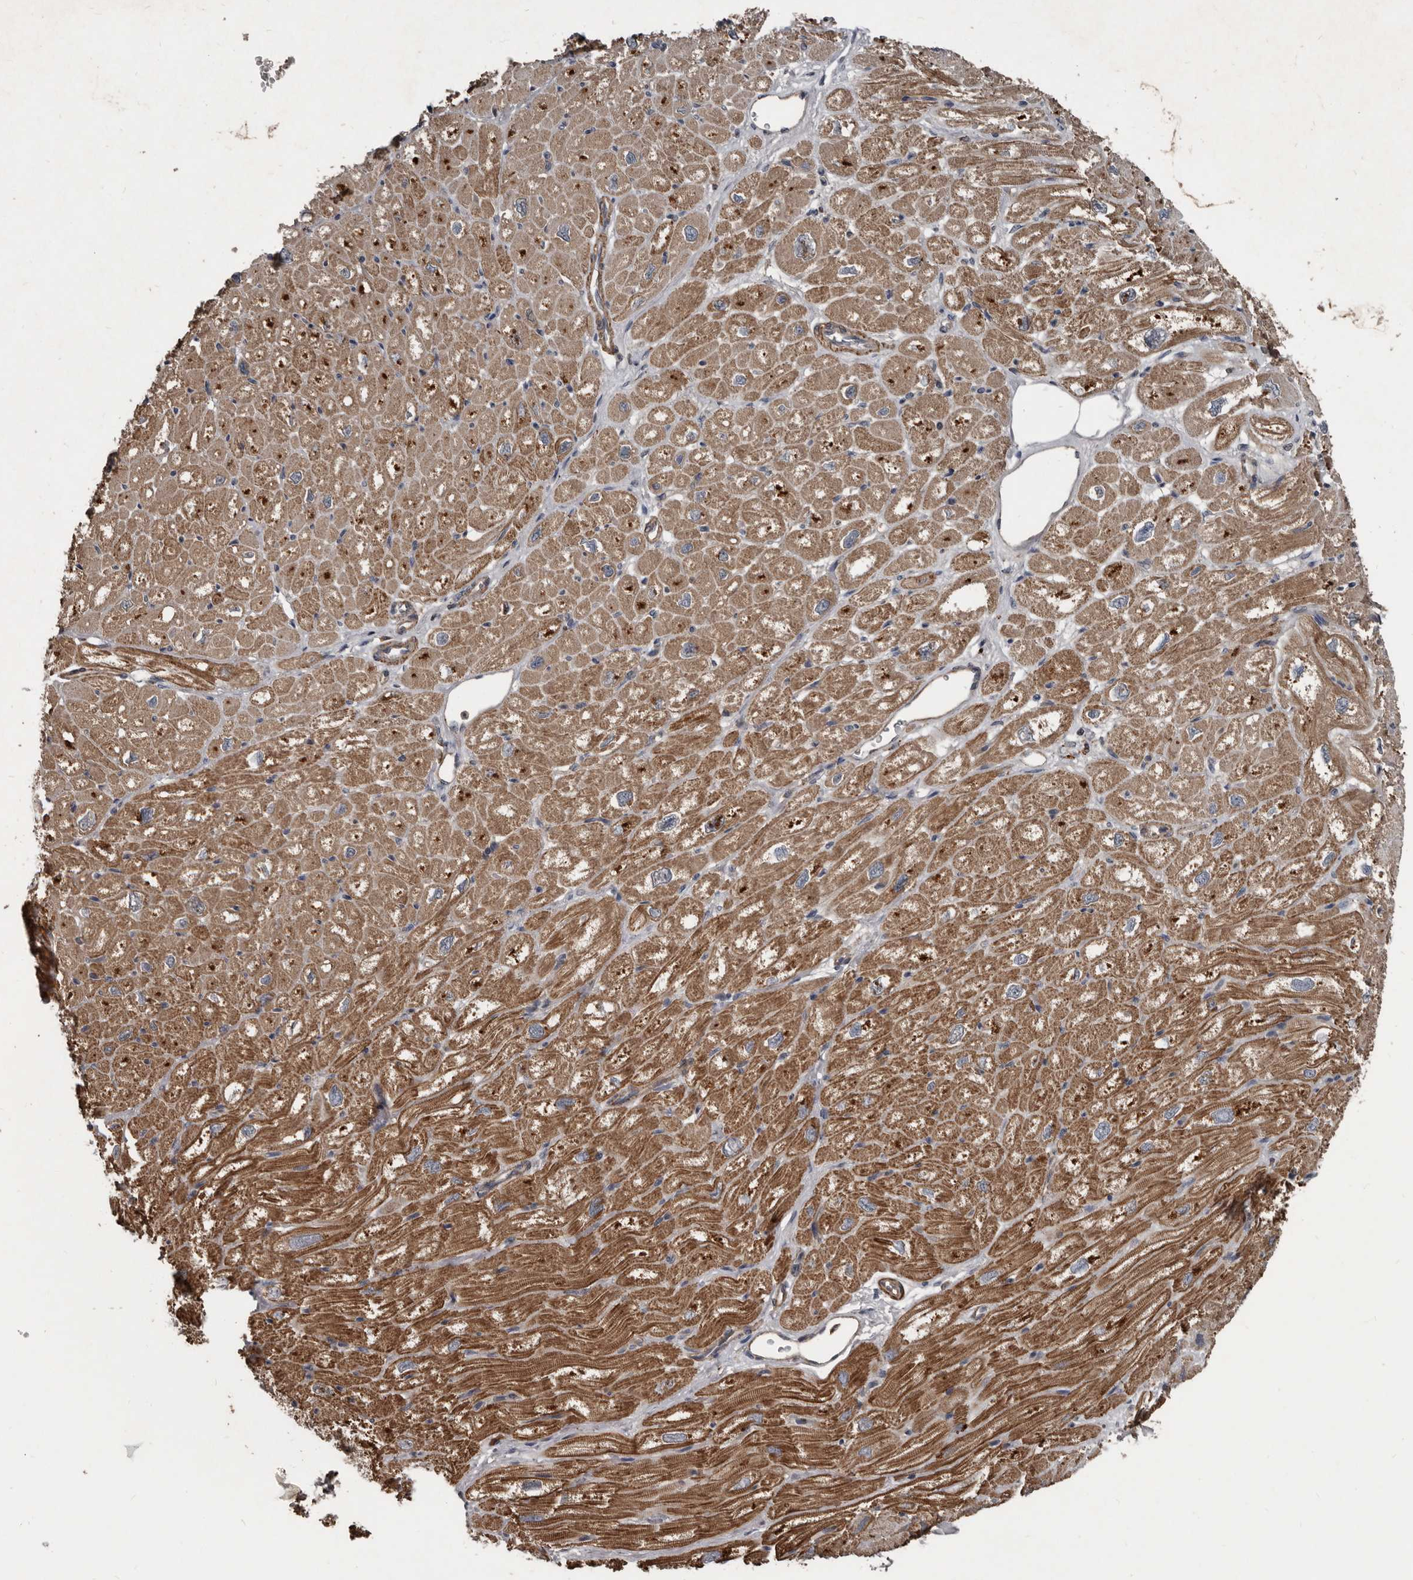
{"staining": {"intensity": "moderate", "quantity": "25%-75%", "location": "cytoplasmic/membranous"}, "tissue": "heart muscle", "cell_type": "Cardiomyocytes", "image_type": "normal", "snomed": [{"axis": "morphology", "description": "Normal tissue, NOS"}, {"axis": "topography", "description": "Heart"}], "caption": "Immunohistochemistry staining of normal heart muscle, which shows medium levels of moderate cytoplasmic/membranous staining in about 25%-75% of cardiomyocytes indicating moderate cytoplasmic/membranous protein staining. The staining was performed using DAB (brown) for protein detection and nuclei were counterstained in hematoxylin (blue).", "gene": "GREB1", "patient": {"sex": "male", "age": 50}}